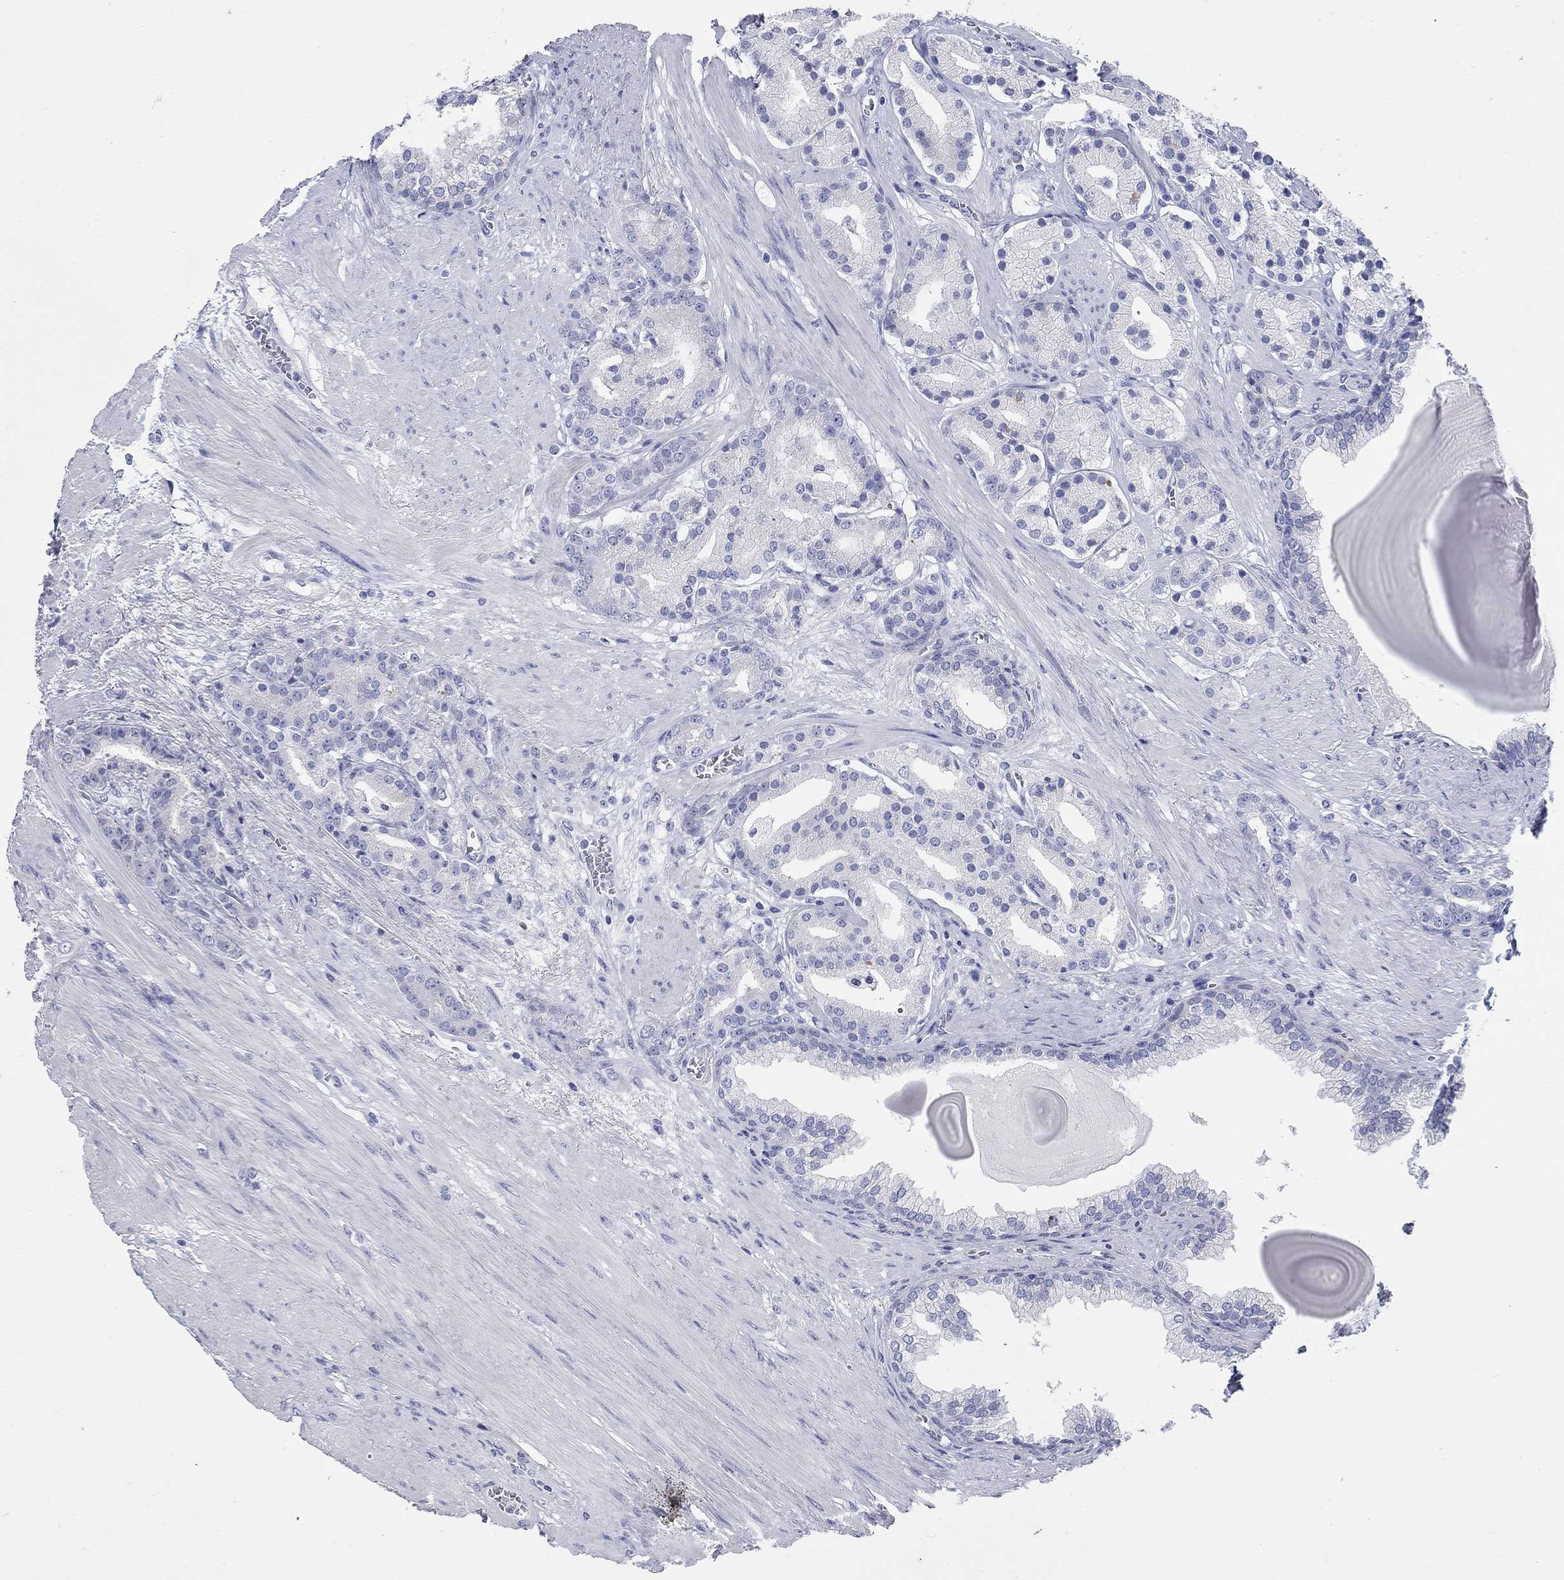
{"staining": {"intensity": "negative", "quantity": "none", "location": "none"}, "tissue": "prostate cancer", "cell_type": "Tumor cells", "image_type": "cancer", "snomed": [{"axis": "morphology", "description": "Adenocarcinoma, NOS"}, {"axis": "topography", "description": "Prostate"}], "caption": "There is no significant expression in tumor cells of adenocarcinoma (prostate). Brightfield microscopy of IHC stained with DAB (3,3'-diaminobenzidine) (brown) and hematoxylin (blue), captured at high magnification.", "gene": "CCNA1", "patient": {"sex": "male", "age": 69}}